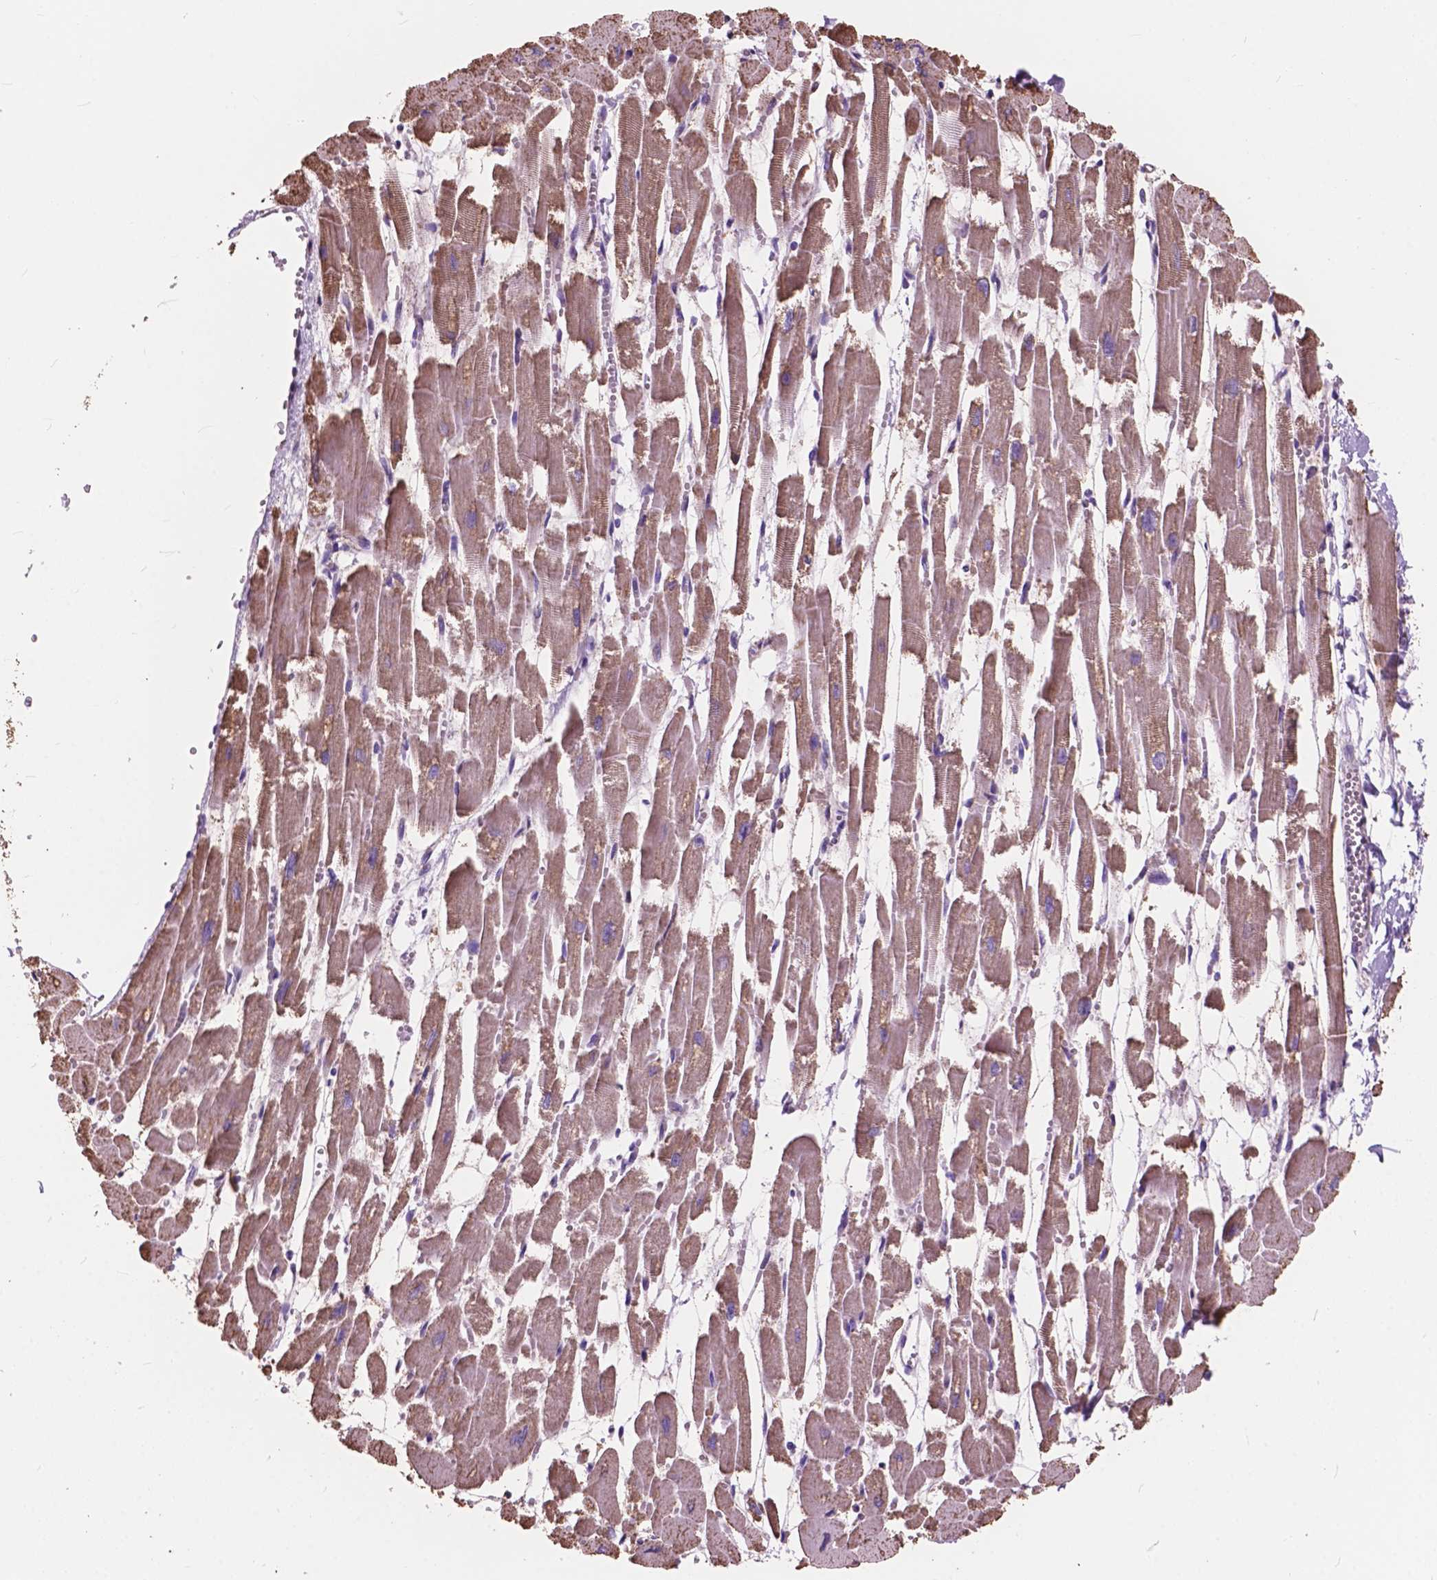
{"staining": {"intensity": "moderate", "quantity": "25%-75%", "location": "cytoplasmic/membranous"}, "tissue": "heart muscle", "cell_type": "Cardiomyocytes", "image_type": "normal", "snomed": [{"axis": "morphology", "description": "Normal tissue, NOS"}, {"axis": "topography", "description": "Heart"}], "caption": "There is medium levels of moderate cytoplasmic/membranous positivity in cardiomyocytes of unremarkable heart muscle, as demonstrated by immunohistochemical staining (brown color).", "gene": "SCOC", "patient": {"sex": "female", "age": 52}}